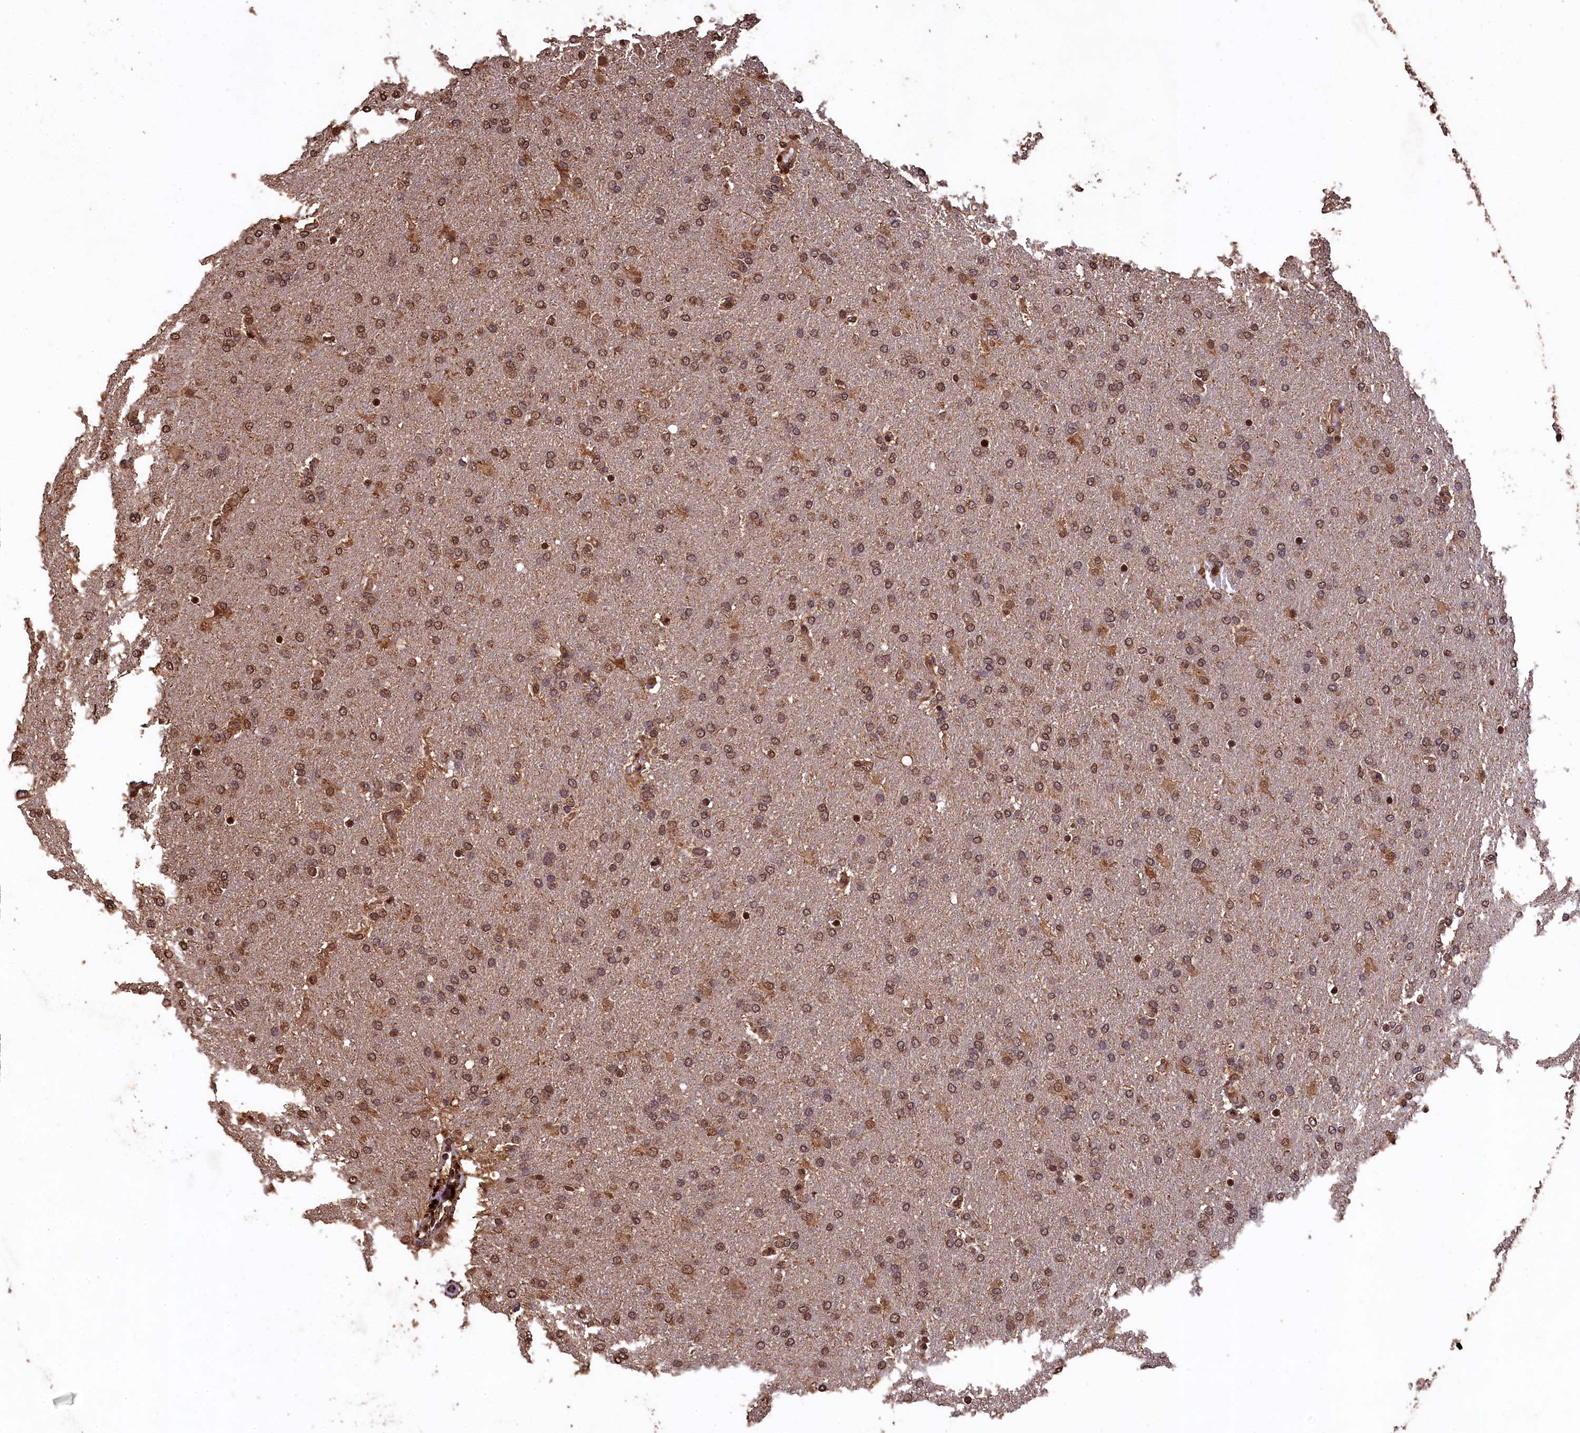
{"staining": {"intensity": "moderate", "quantity": ">75%", "location": "nuclear"}, "tissue": "glioma", "cell_type": "Tumor cells", "image_type": "cancer", "snomed": [{"axis": "morphology", "description": "Glioma, malignant, High grade"}, {"axis": "topography", "description": "Brain"}], "caption": "Immunohistochemical staining of human high-grade glioma (malignant) exhibits medium levels of moderate nuclear protein expression in about >75% of tumor cells. (DAB IHC with brightfield microscopy, high magnification).", "gene": "CEP57L1", "patient": {"sex": "male", "age": 72}}